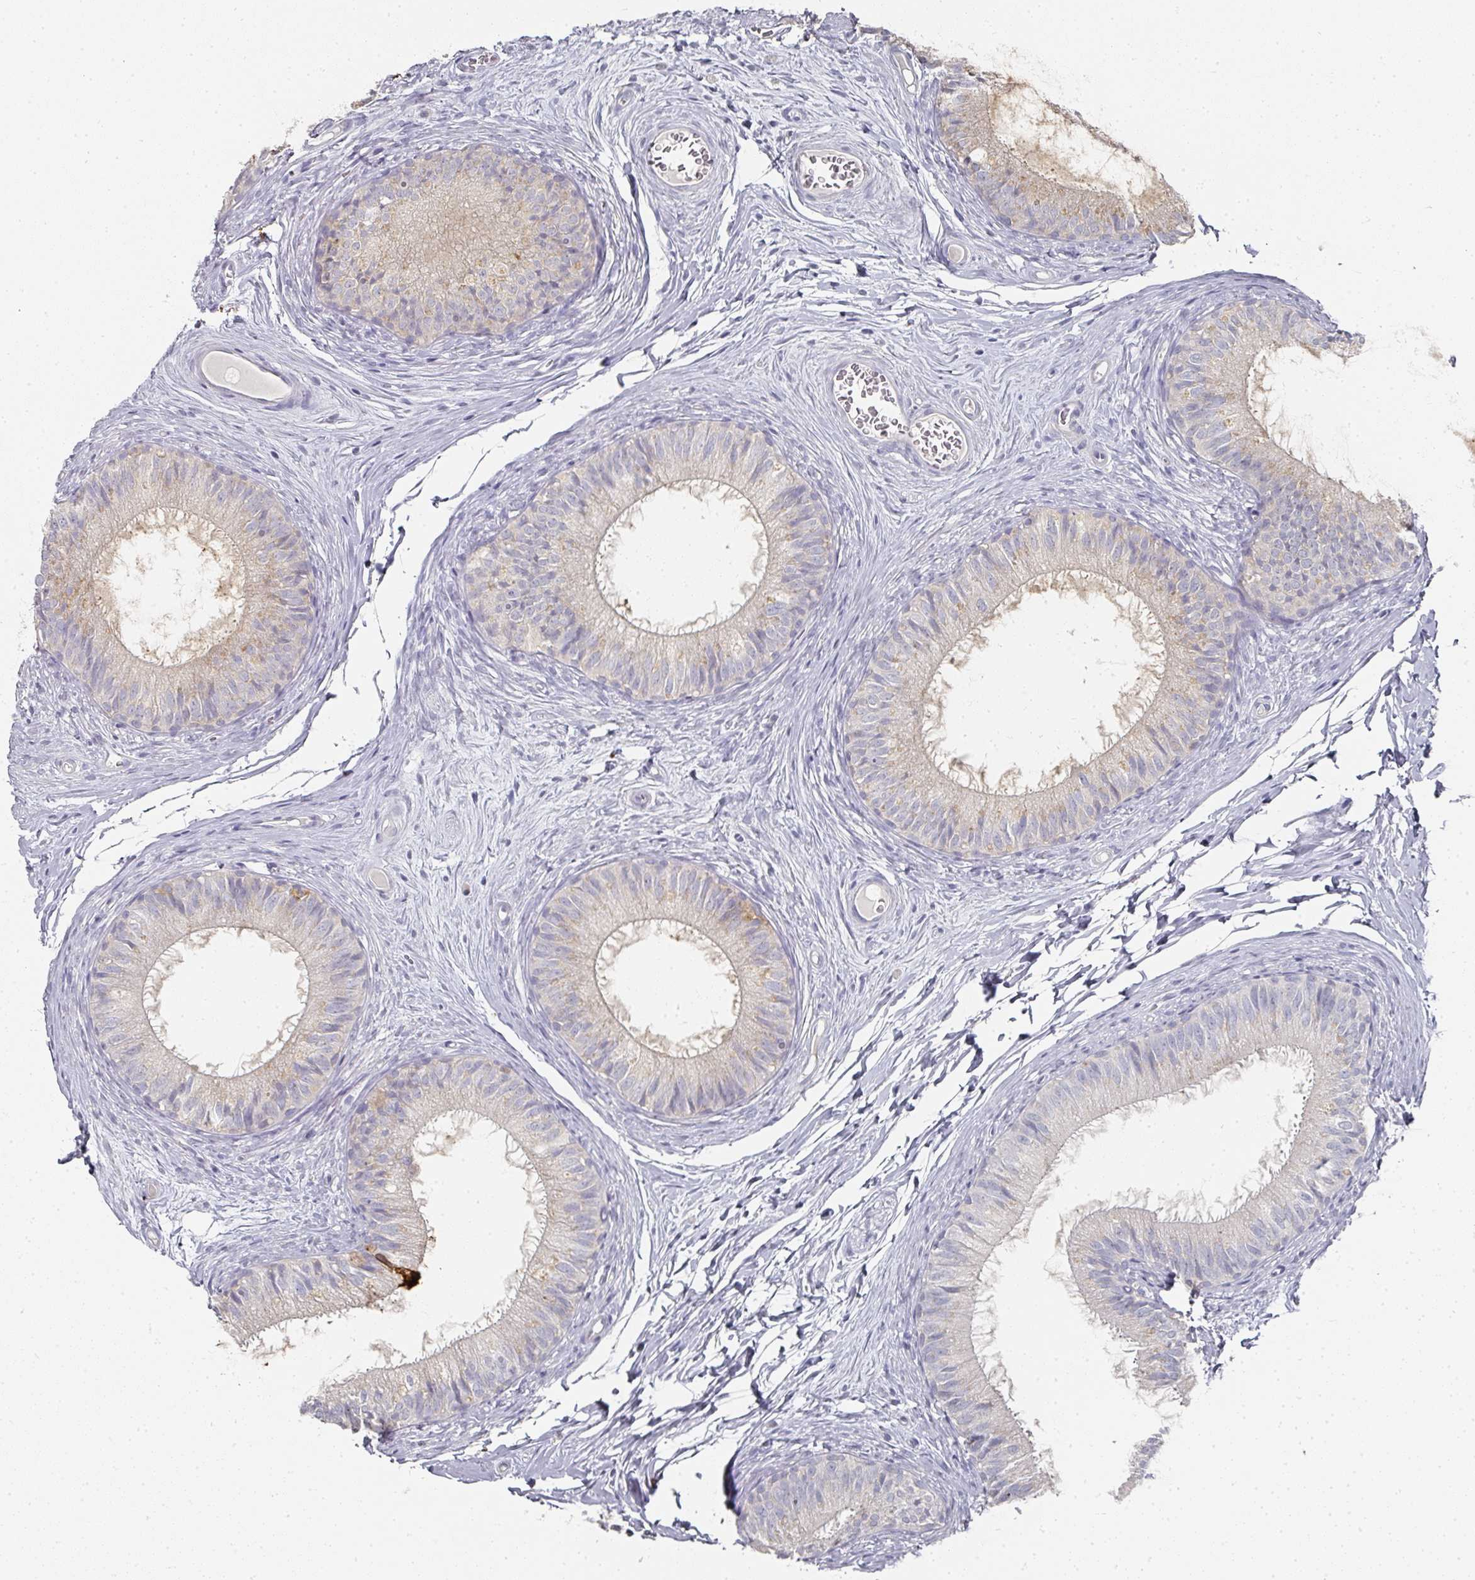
{"staining": {"intensity": "strong", "quantity": "25%-75%", "location": "cytoplasmic/membranous"}, "tissue": "epididymis", "cell_type": "Glandular cells", "image_type": "normal", "snomed": [{"axis": "morphology", "description": "Normal tissue, NOS"}, {"axis": "topography", "description": "Epididymis"}], "caption": "A brown stain shows strong cytoplasmic/membranous expression of a protein in glandular cells of unremarkable human epididymis.", "gene": "CAMP", "patient": {"sex": "male", "age": 25}}